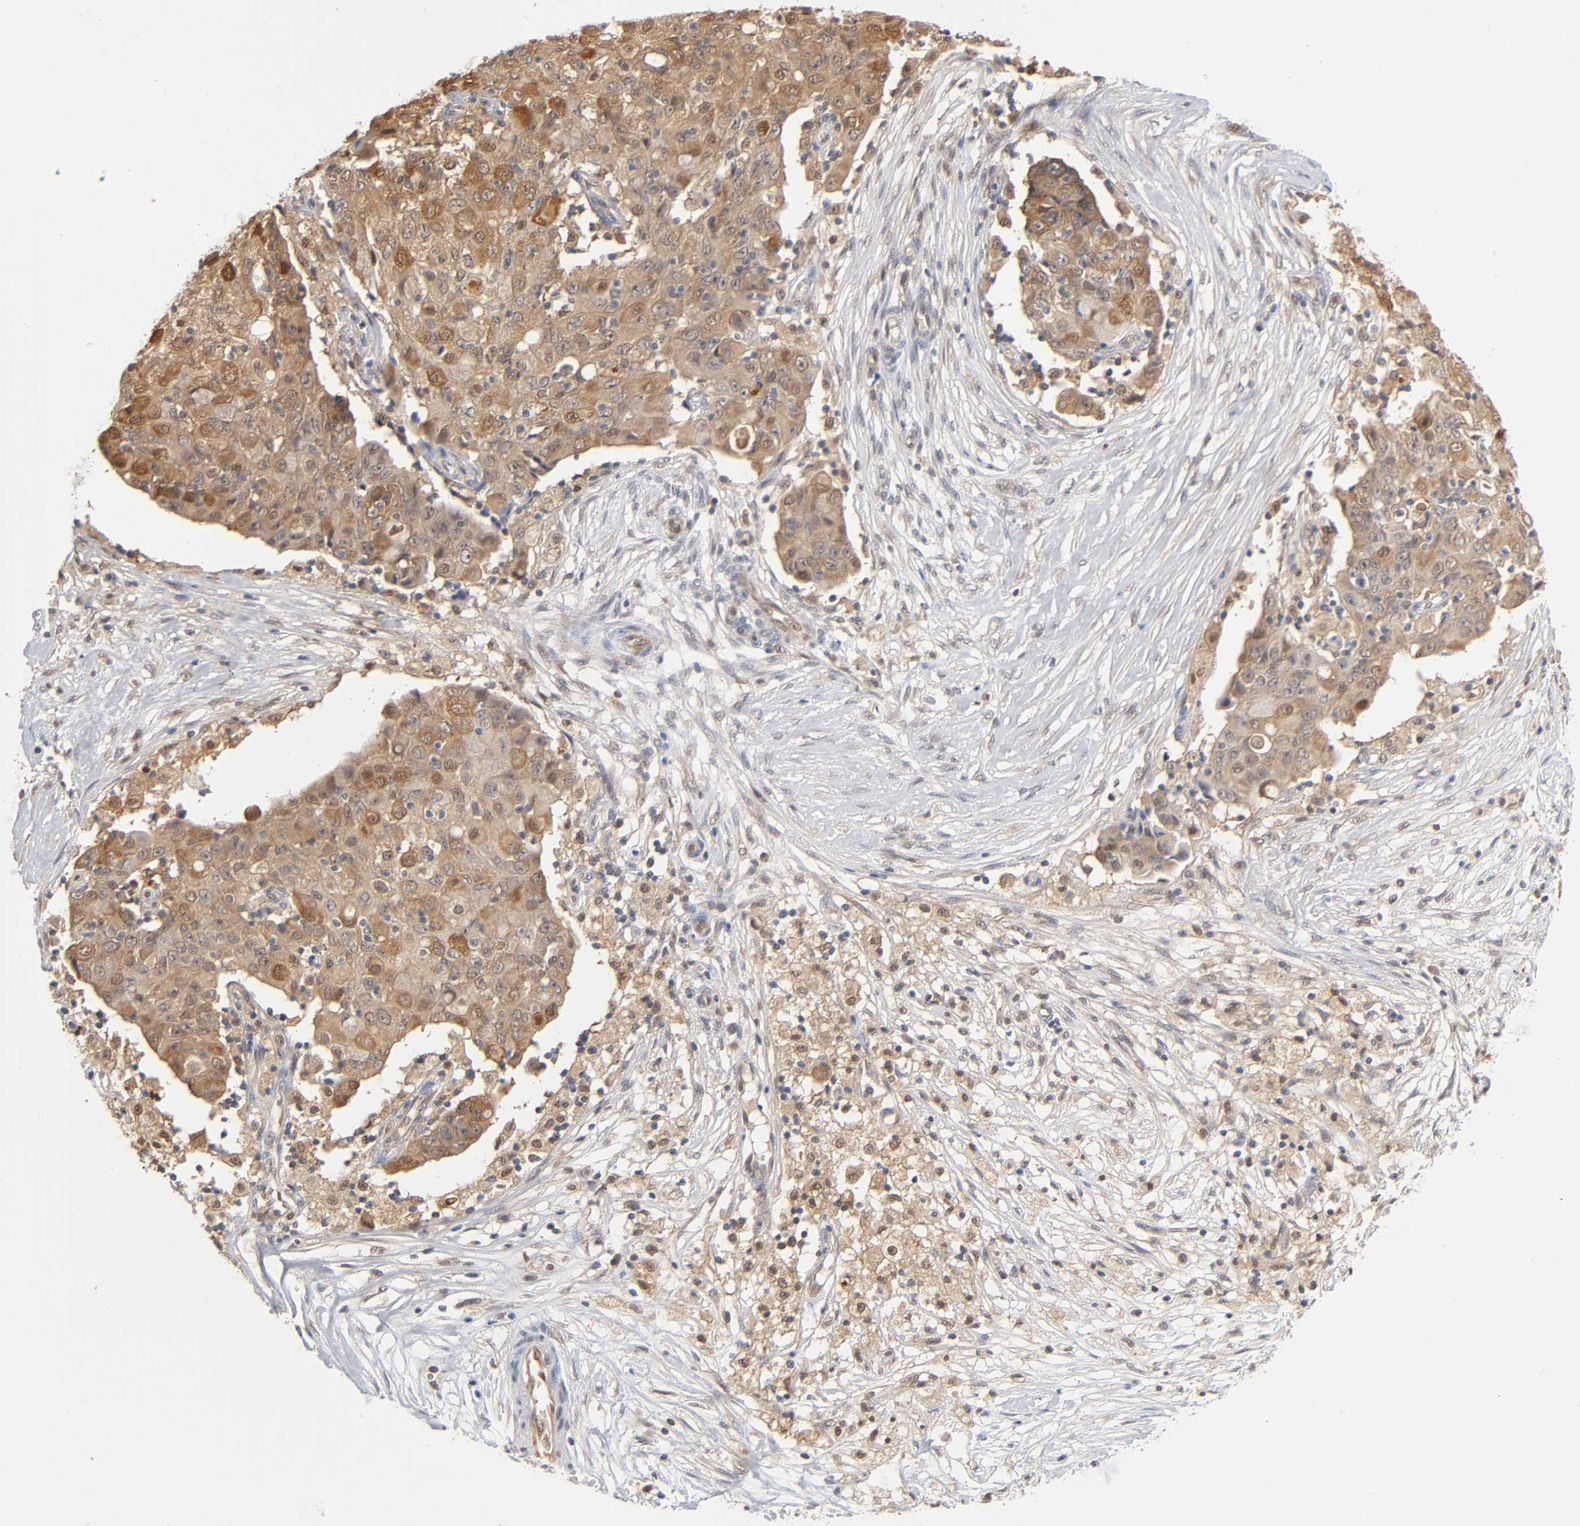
{"staining": {"intensity": "strong", "quantity": ">75%", "location": "cytoplasmic/membranous"}, "tissue": "ovarian cancer", "cell_type": "Tumor cells", "image_type": "cancer", "snomed": [{"axis": "morphology", "description": "Carcinoma, endometroid"}, {"axis": "topography", "description": "Ovary"}], "caption": "An image of ovarian endometroid carcinoma stained for a protein demonstrates strong cytoplasmic/membranous brown staining in tumor cells.", "gene": "DFFB", "patient": {"sex": "female", "age": 42}}